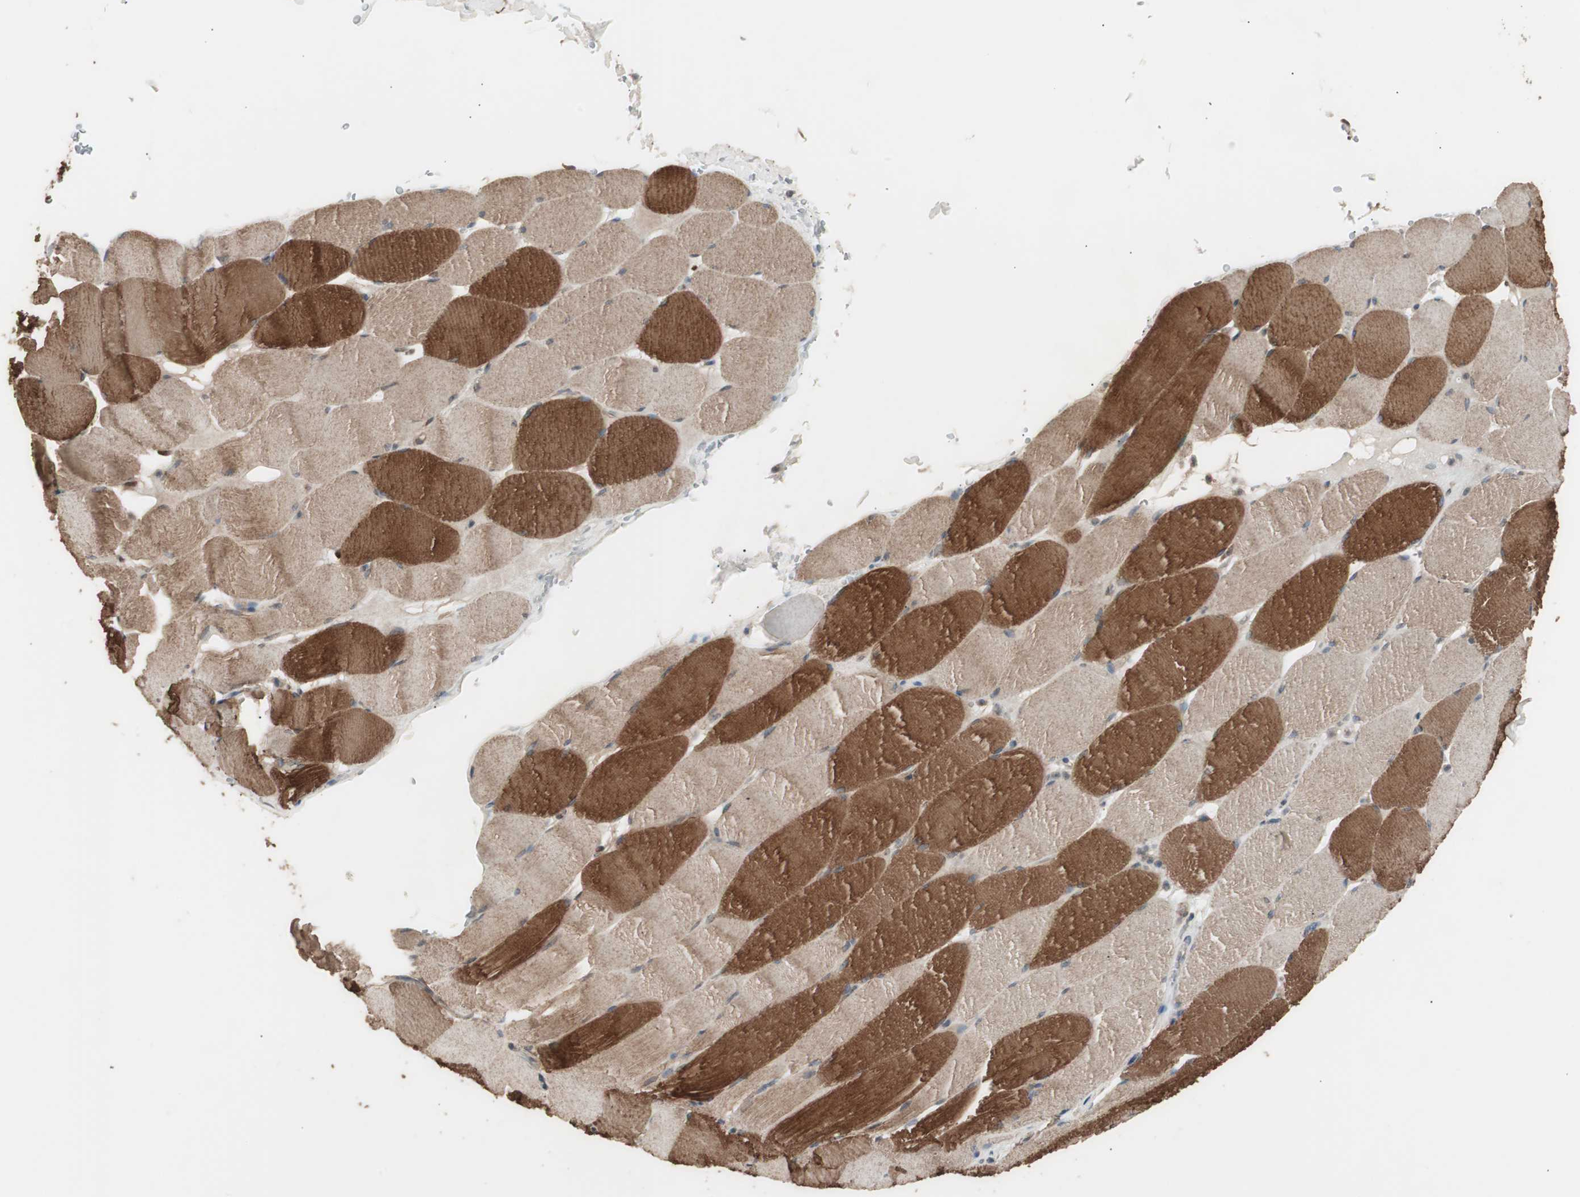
{"staining": {"intensity": "strong", "quantity": "25%-75%", "location": "cytoplasmic/membranous"}, "tissue": "skeletal muscle", "cell_type": "Myocytes", "image_type": "normal", "snomed": [{"axis": "morphology", "description": "Normal tissue, NOS"}, {"axis": "topography", "description": "Skeletal muscle"}], "caption": "Skeletal muscle stained with DAB (3,3'-diaminobenzidine) immunohistochemistry (IHC) reveals high levels of strong cytoplasmic/membranous staining in approximately 25%-75% of myocytes. Nuclei are stained in blue.", "gene": "LZTS1", "patient": {"sex": "male", "age": 62}}